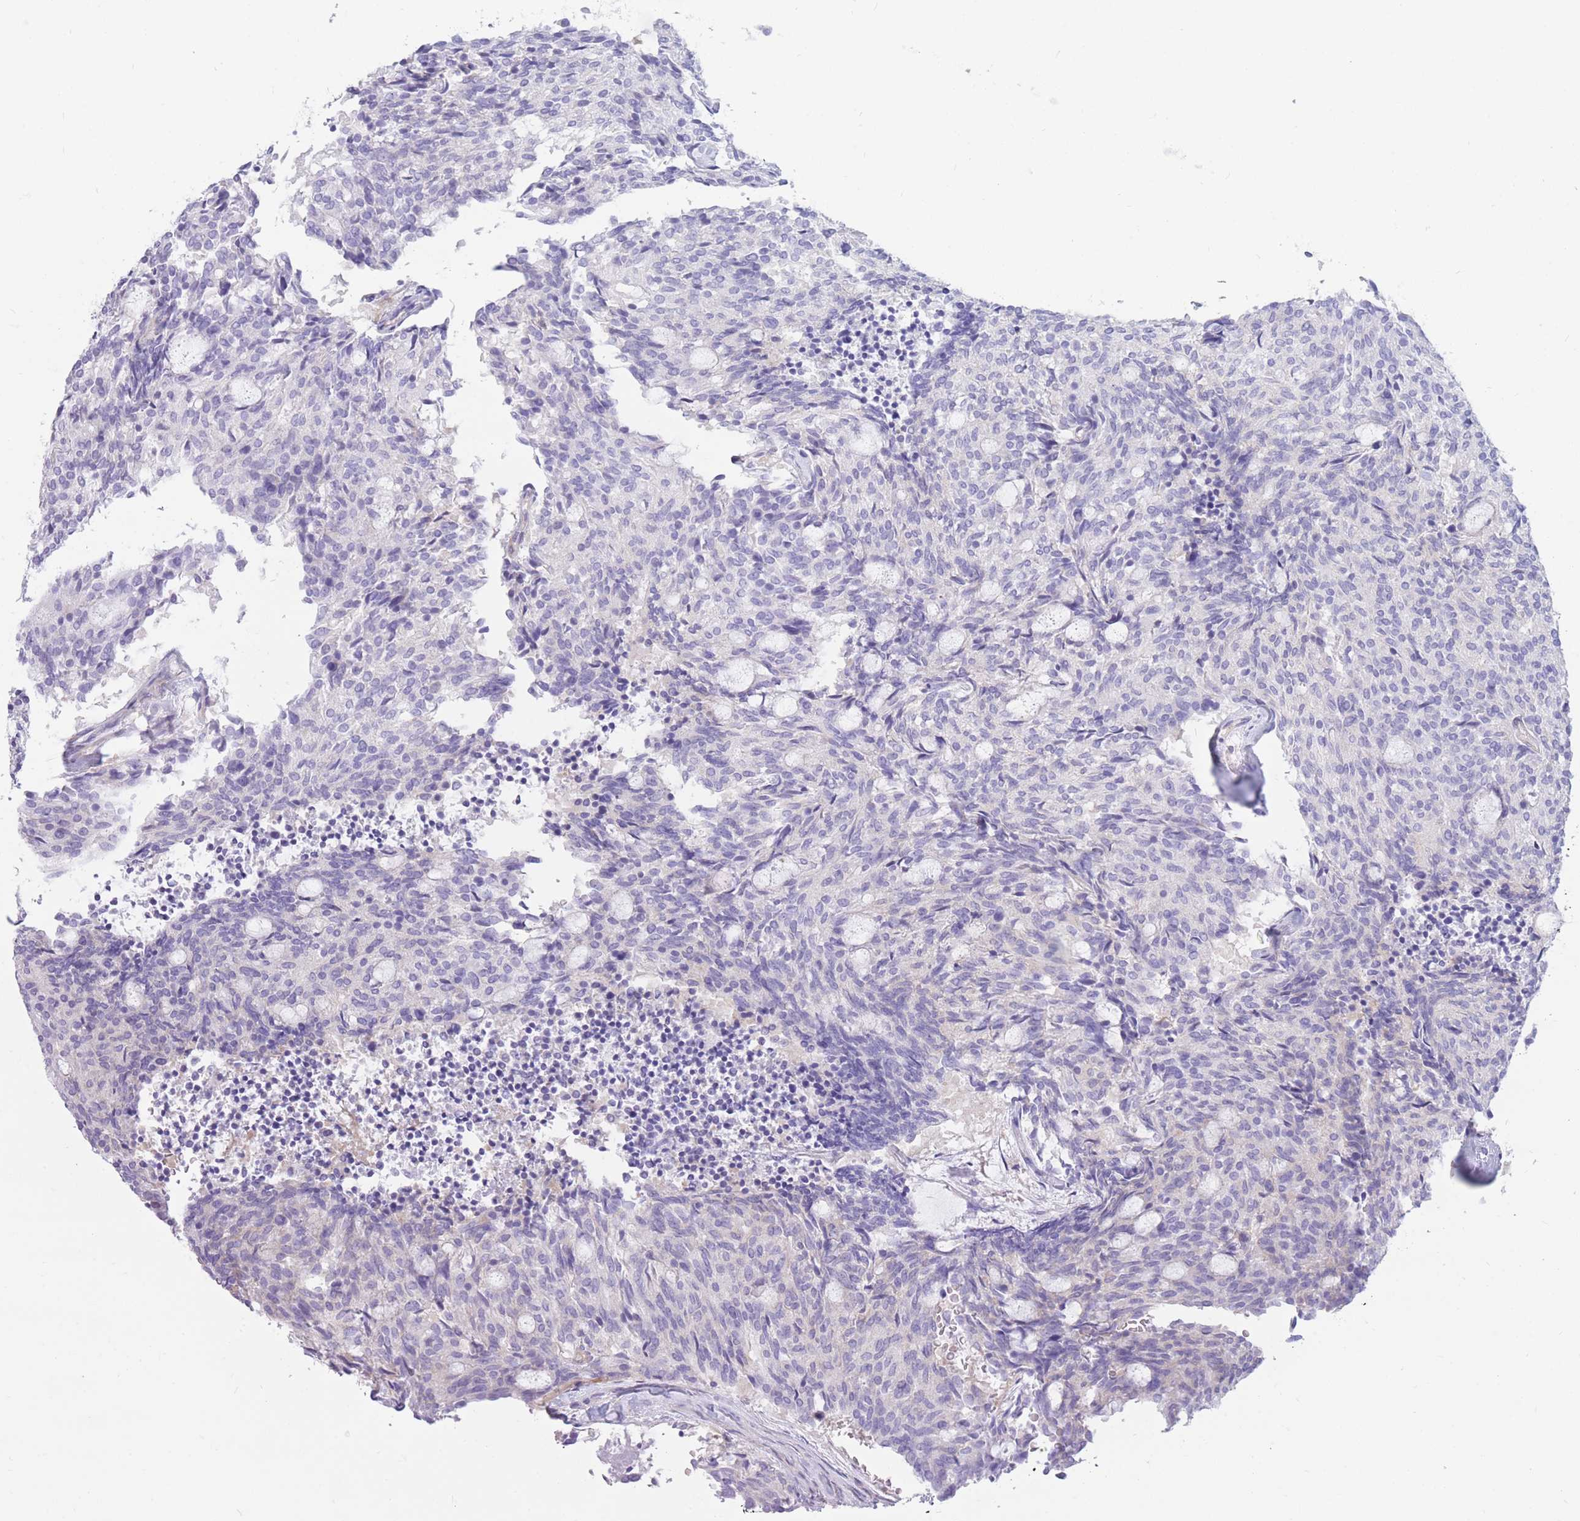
{"staining": {"intensity": "negative", "quantity": "none", "location": "none"}, "tissue": "carcinoid", "cell_type": "Tumor cells", "image_type": "cancer", "snomed": [{"axis": "morphology", "description": "Carcinoid, malignant, NOS"}, {"axis": "topography", "description": "Pancreas"}], "caption": "This is an immunohistochemistry image of carcinoid. There is no positivity in tumor cells.", "gene": "MTSS2", "patient": {"sex": "female", "age": 54}}